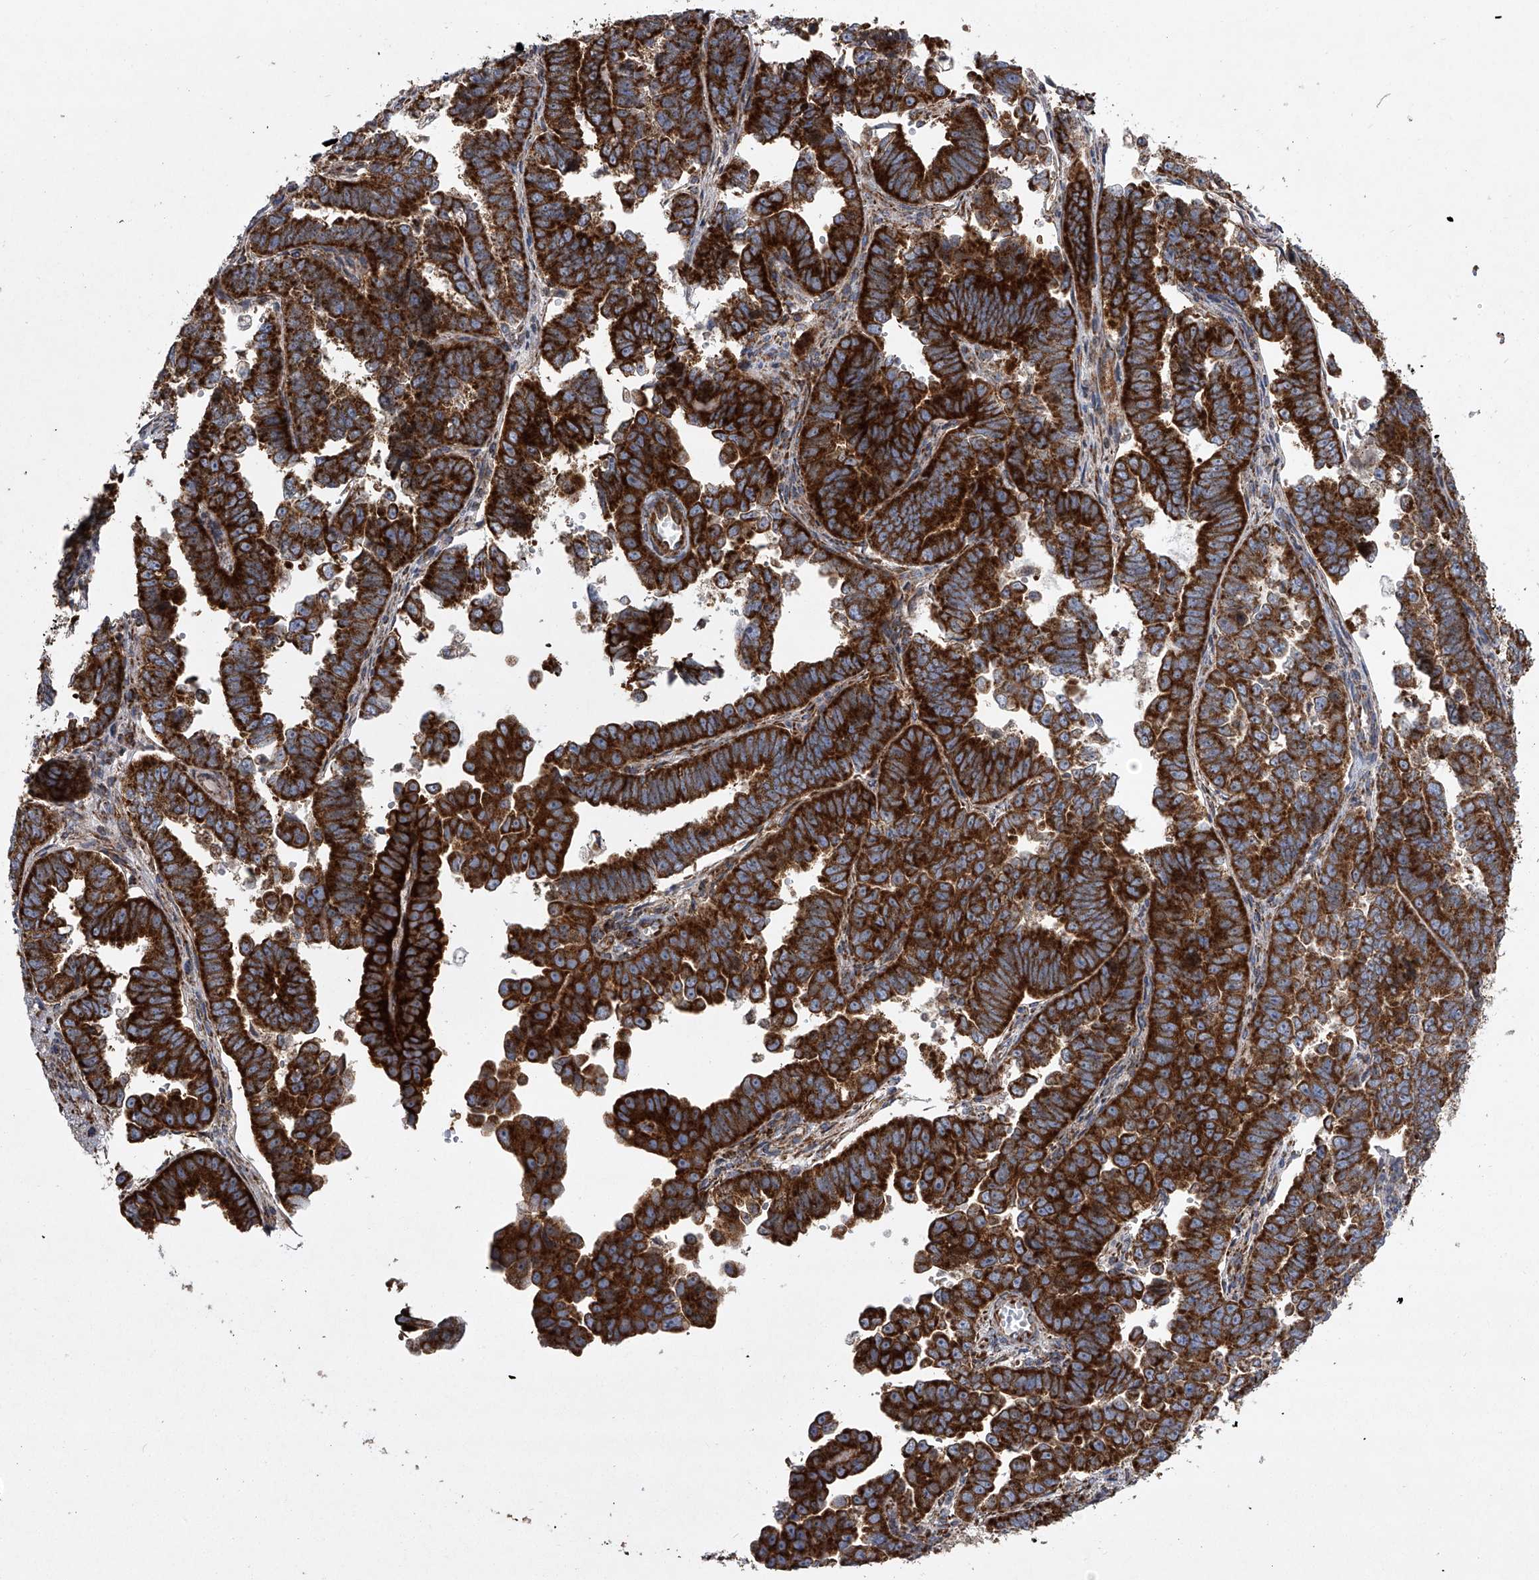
{"staining": {"intensity": "strong", "quantity": ">75%", "location": "cytoplasmic/membranous"}, "tissue": "endometrial cancer", "cell_type": "Tumor cells", "image_type": "cancer", "snomed": [{"axis": "morphology", "description": "Adenocarcinoma, NOS"}, {"axis": "topography", "description": "Endometrium"}], "caption": "Human adenocarcinoma (endometrial) stained with a brown dye reveals strong cytoplasmic/membranous positive positivity in approximately >75% of tumor cells.", "gene": "ZC3H15", "patient": {"sex": "female", "age": 75}}